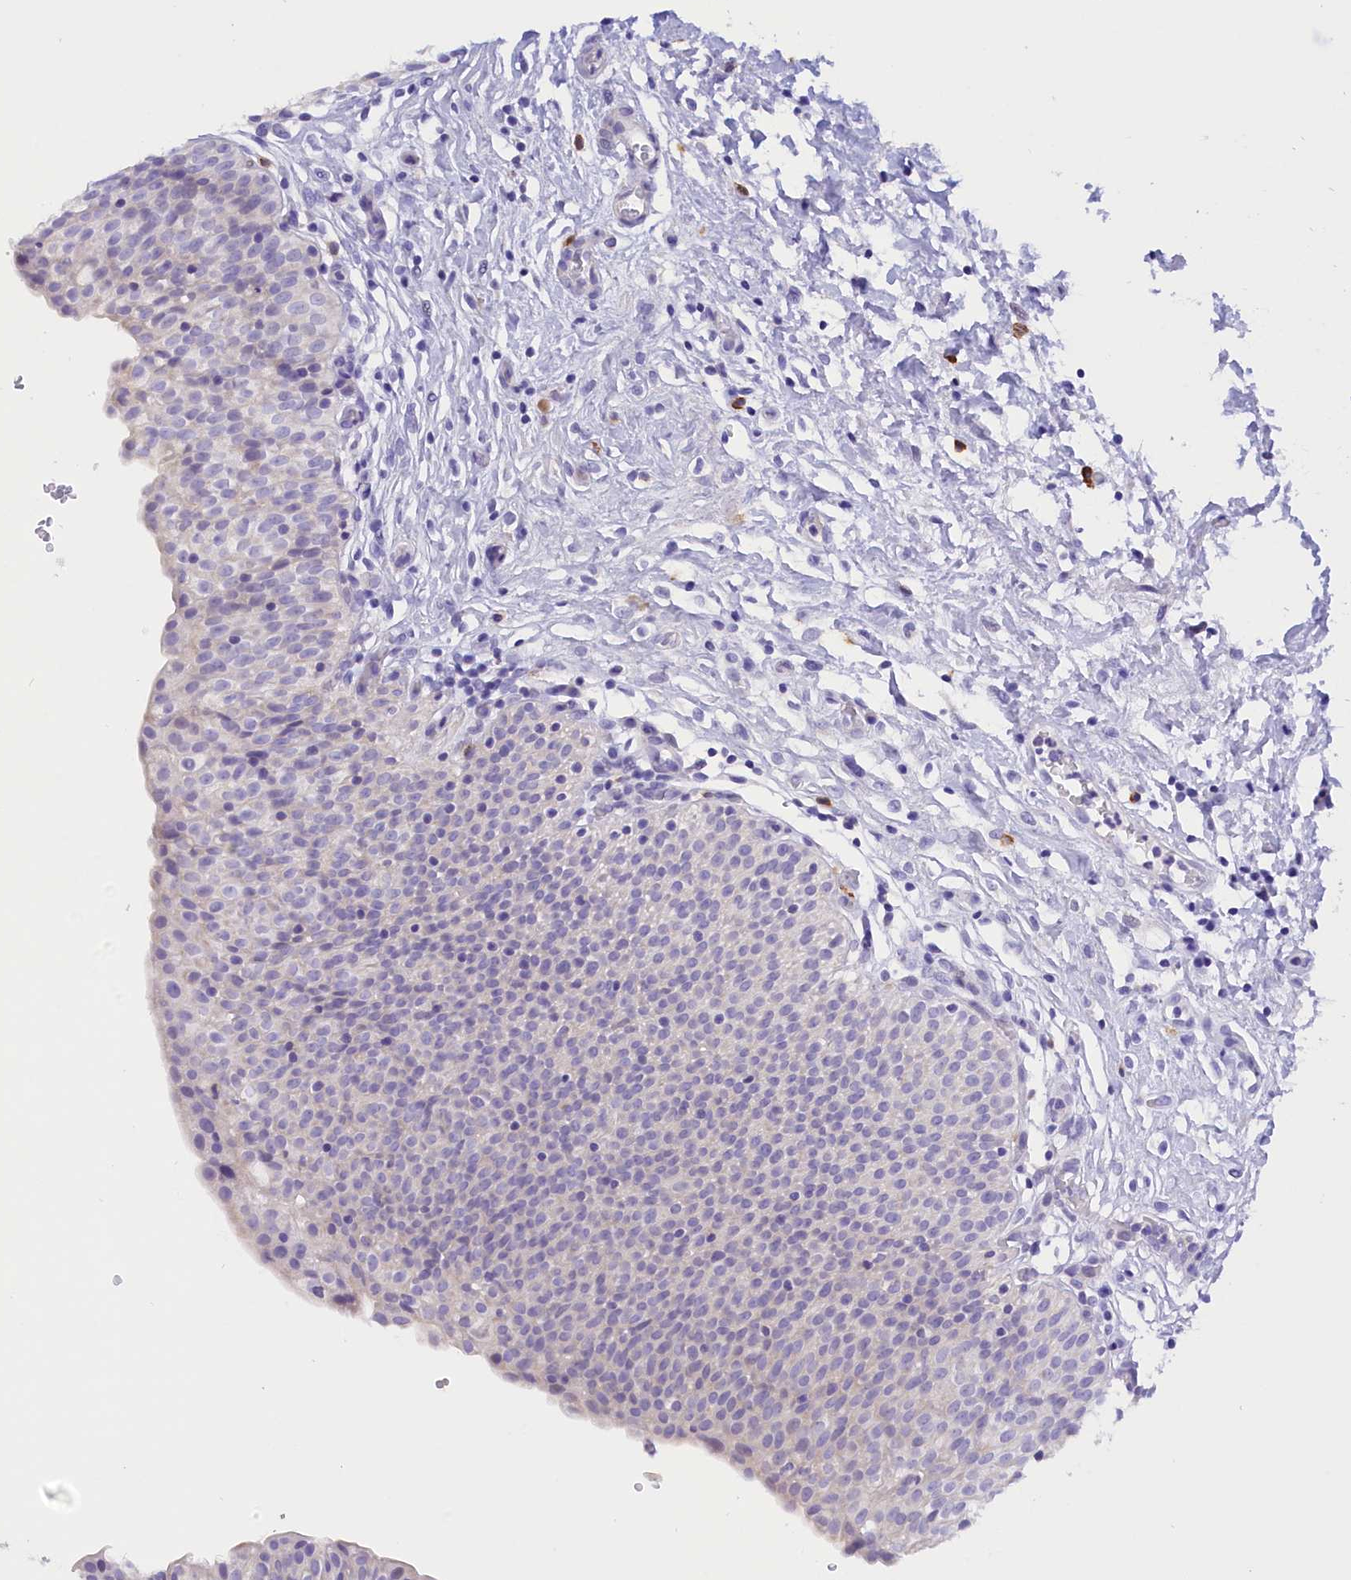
{"staining": {"intensity": "negative", "quantity": "none", "location": "none"}, "tissue": "urinary bladder", "cell_type": "Urothelial cells", "image_type": "normal", "snomed": [{"axis": "morphology", "description": "Normal tissue, NOS"}, {"axis": "topography", "description": "Urinary bladder"}], "caption": "IHC histopathology image of normal urinary bladder: urinary bladder stained with DAB (3,3'-diaminobenzidine) exhibits no significant protein expression in urothelial cells.", "gene": "COL6A5", "patient": {"sex": "male", "age": 55}}